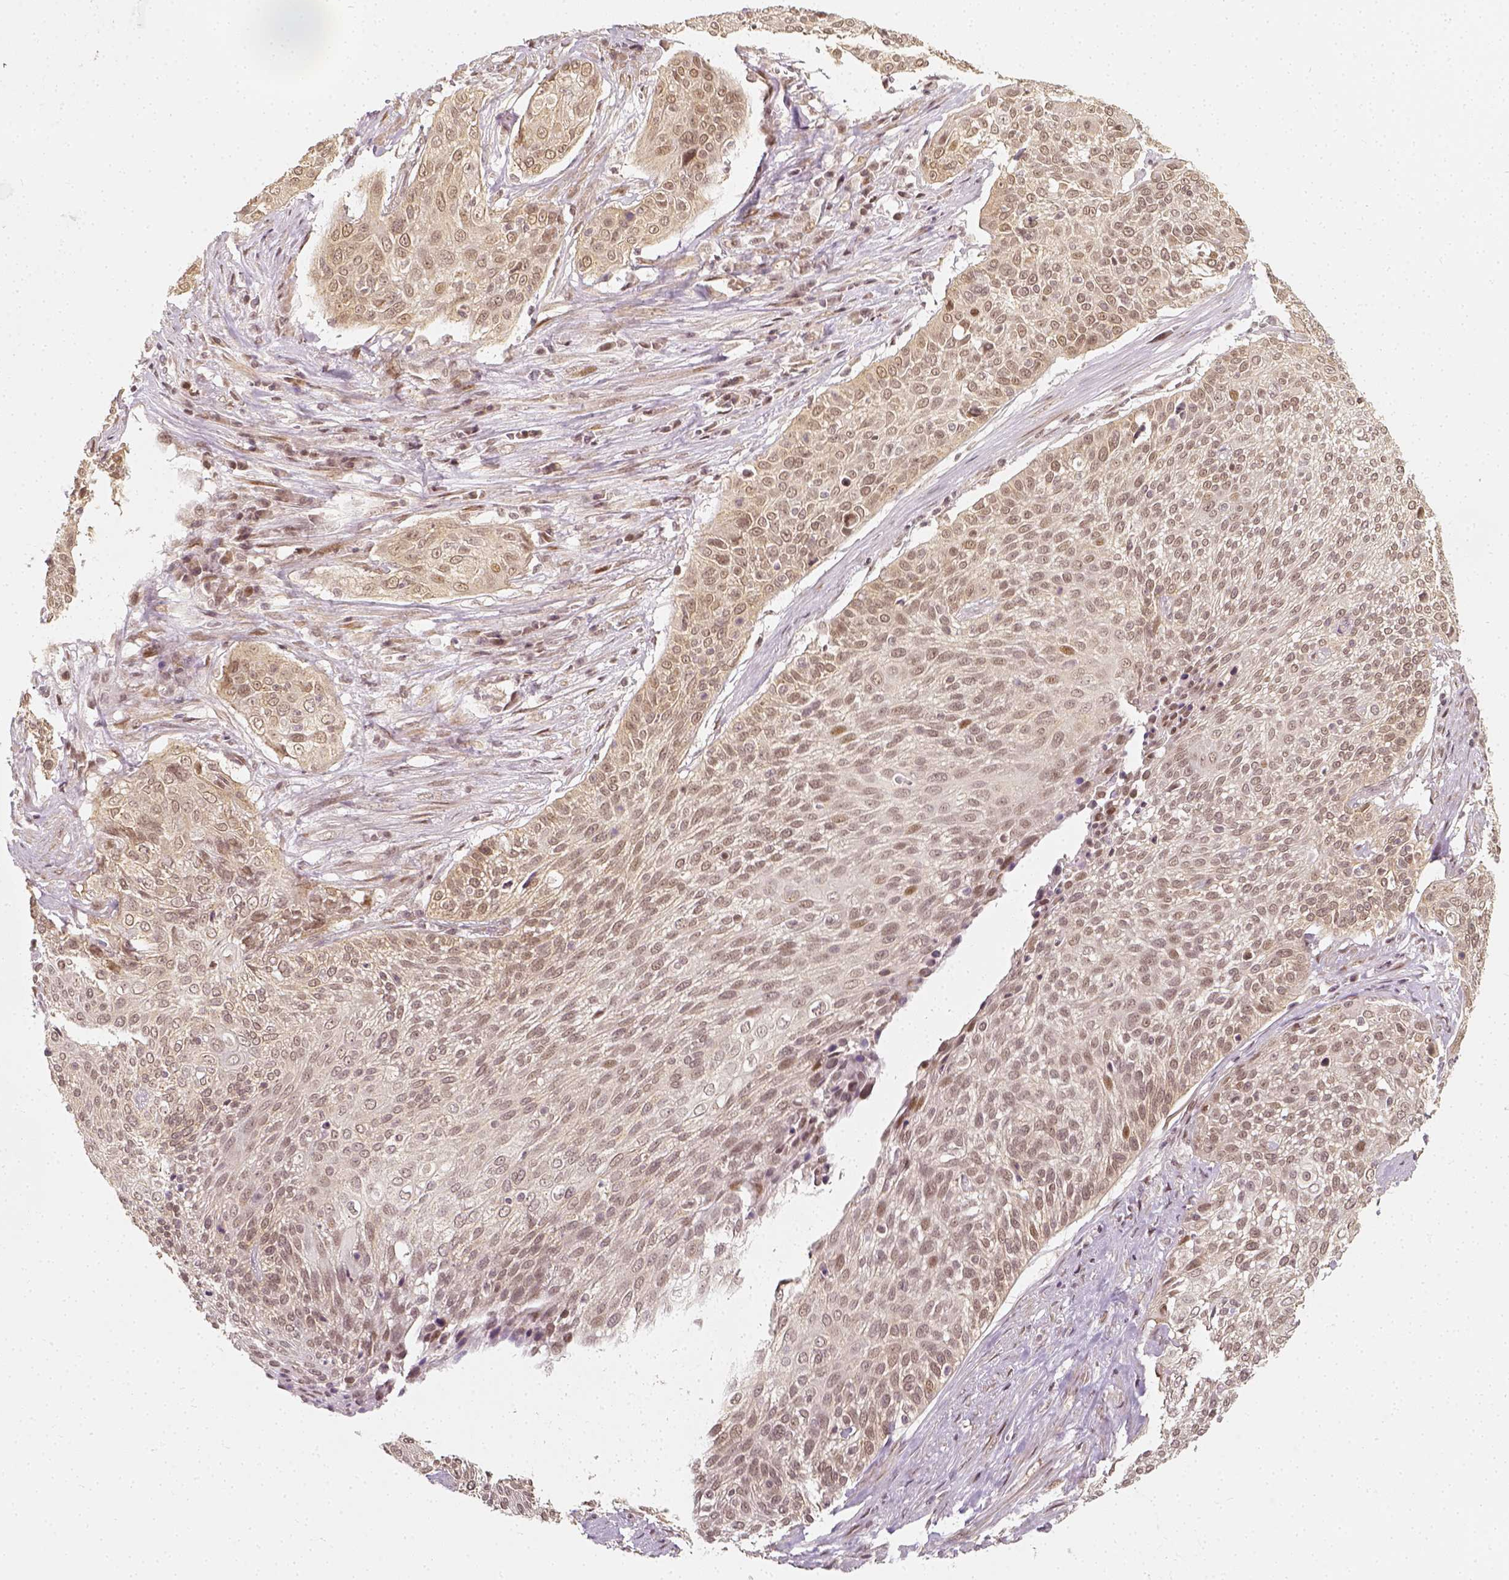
{"staining": {"intensity": "moderate", "quantity": "<25%", "location": "nuclear"}, "tissue": "cervical cancer", "cell_type": "Tumor cells", "image_type": "cancer", "snomed": [{"axis": "morphology", "description": "Squamous cell carcinoma, NOS"}, {"axis": "topography", "description": "Cervix"}], "caption": "Immunohistochemistry (IHC) of human cervical cancer demonstrates low levels of moderate nuclear positivity in approximately <25% of tumor cells.", "gene": "ZMAT3", "patient": {"sex": "female", "age": 31}}